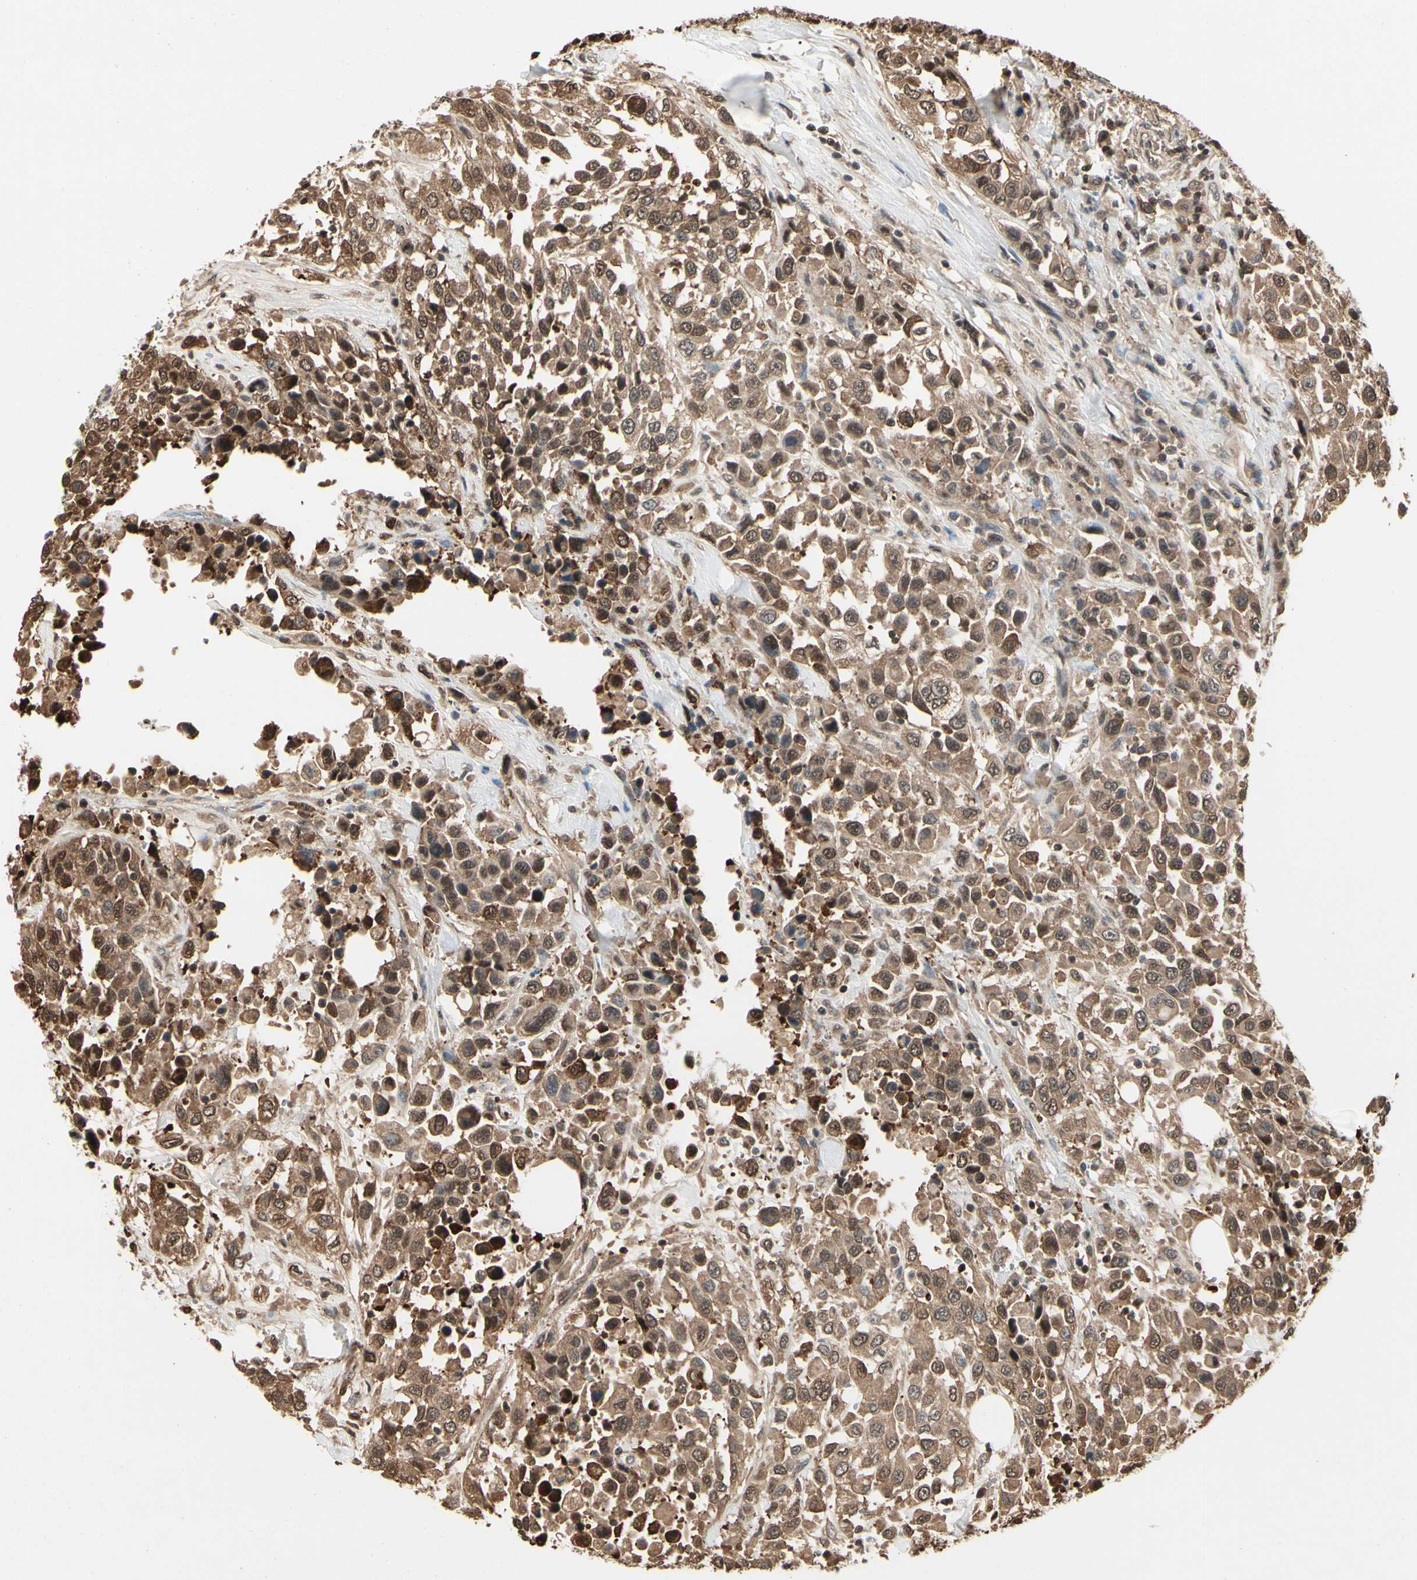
{"staining": {"intensity": "moderate", "quantity": ">75%", "location": "cytoplasmic/membranous"}, "tissue": "urothelial cancer", "cell_type": "Tumor cells", "image_type": "cancer", "snomed": [{"axis": "morphology", "description": "Urothelial carcinoma, High grade"}, {"axis": "topography", "description": "Urinary bladder"}], "caption": "Urothelial cancer was stained to show a protein in brown. There is medium levels of moderate cytoplasmic/membranous positivity in about >75% of tumor cells.", "gene": "YWHAQ", "patient": {"sex": "female", "age": 80}}